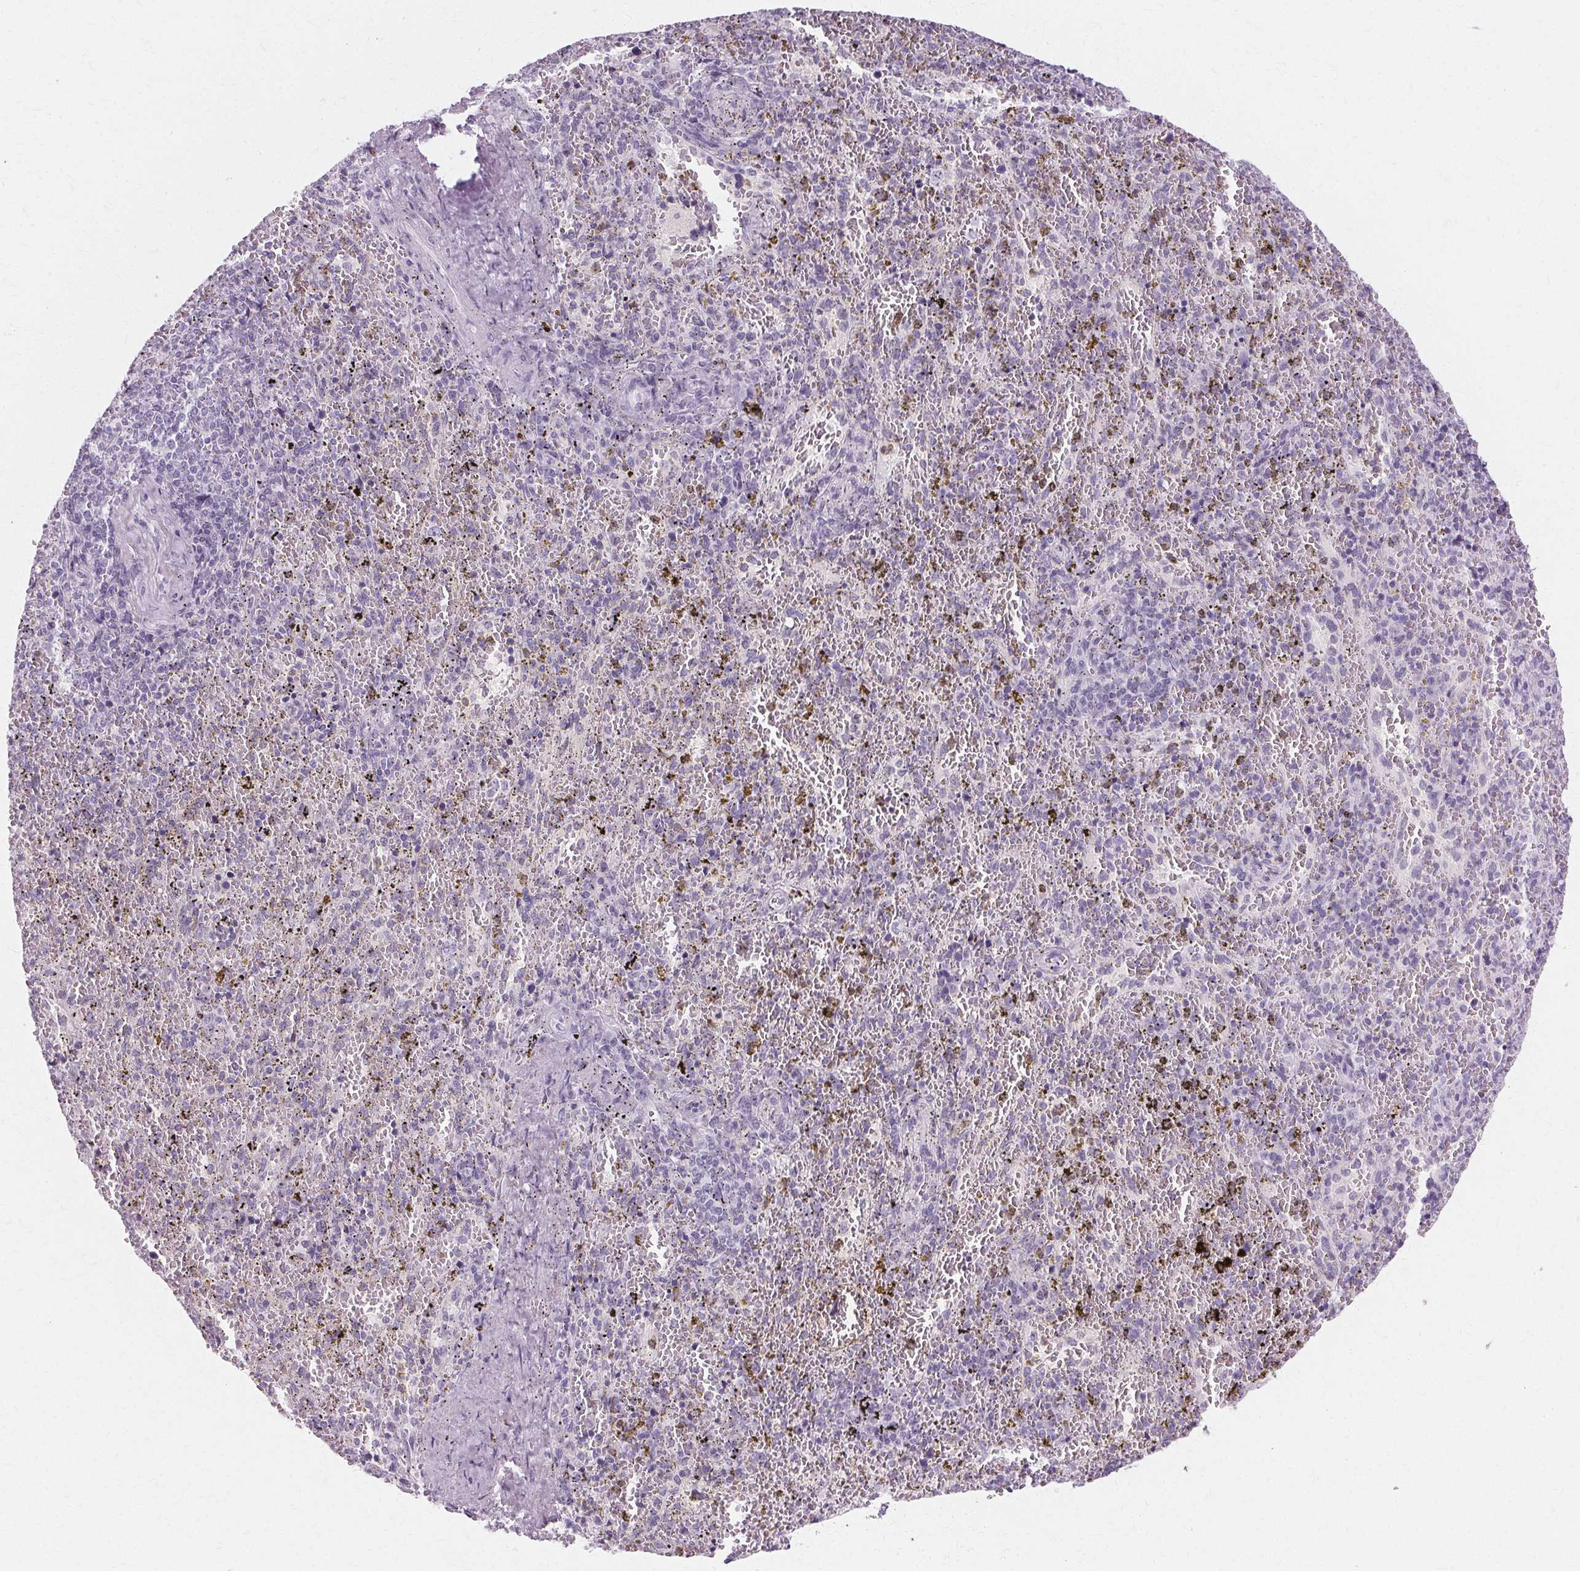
{"staining": {"intensity": "negative", "quantity": "none", "location": "none"}, "tissue": "spleen", "cell_type": "Cells in red pulp", "image_type": "normal", "snomed": [{"axis": "morphology", "description": "Normal tissue, NOS"}, {"axis": "topography", "description": "Spleen"}], "caption": "Histopathology image shows no protein staining in cells in red pulp of unremarkable spleen.", "gene": "KRT6A", "patient": {"sex": "female", "age": 50}}